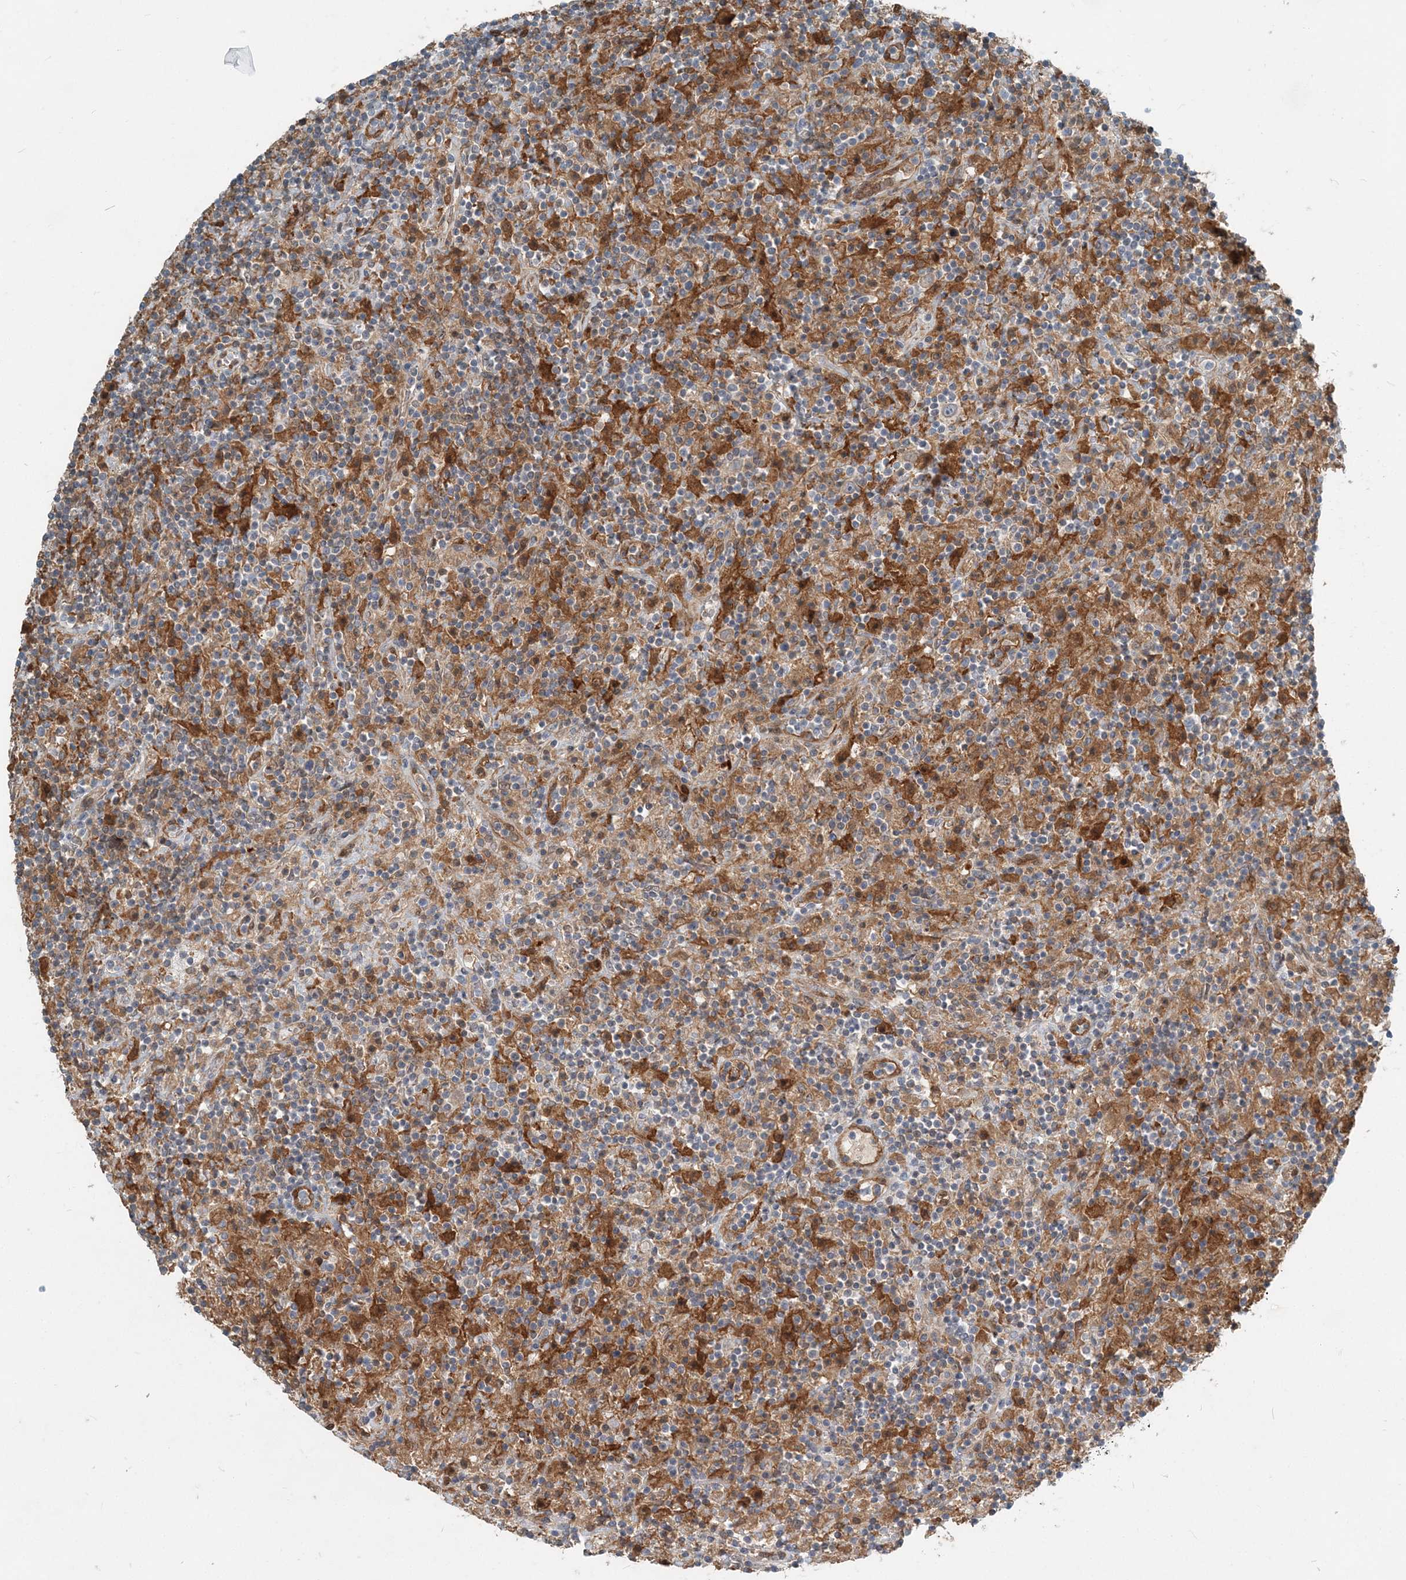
{"staining": {"intensity": "weak", "quantity": "25%-75%", "location": "cytoplasmic/membranous"}, "tissue": "lymphoma", "cell_type": "Tumor cells", "image_type": "cancer", "snomed": [{"axis": "morphology", "description": "Hodgkin's disease, NOS"}, {"axis": "topography", "description": "Lymph node"}], "caption": "Immunohistochemistry staining of Hodgkin's disease, which shows low levels of weak cytoplasmic/membranous positivity in approximately 25%-75% of tumor cells indicating weak cytoplasmic/membranous protein positivity. The staining was performed using DAB (brown) for protein detection and nuclei were counterstained in hematoxylin (blue).", "gene": "ARMH1", "patient": {"sex": "male", "age": 70}}